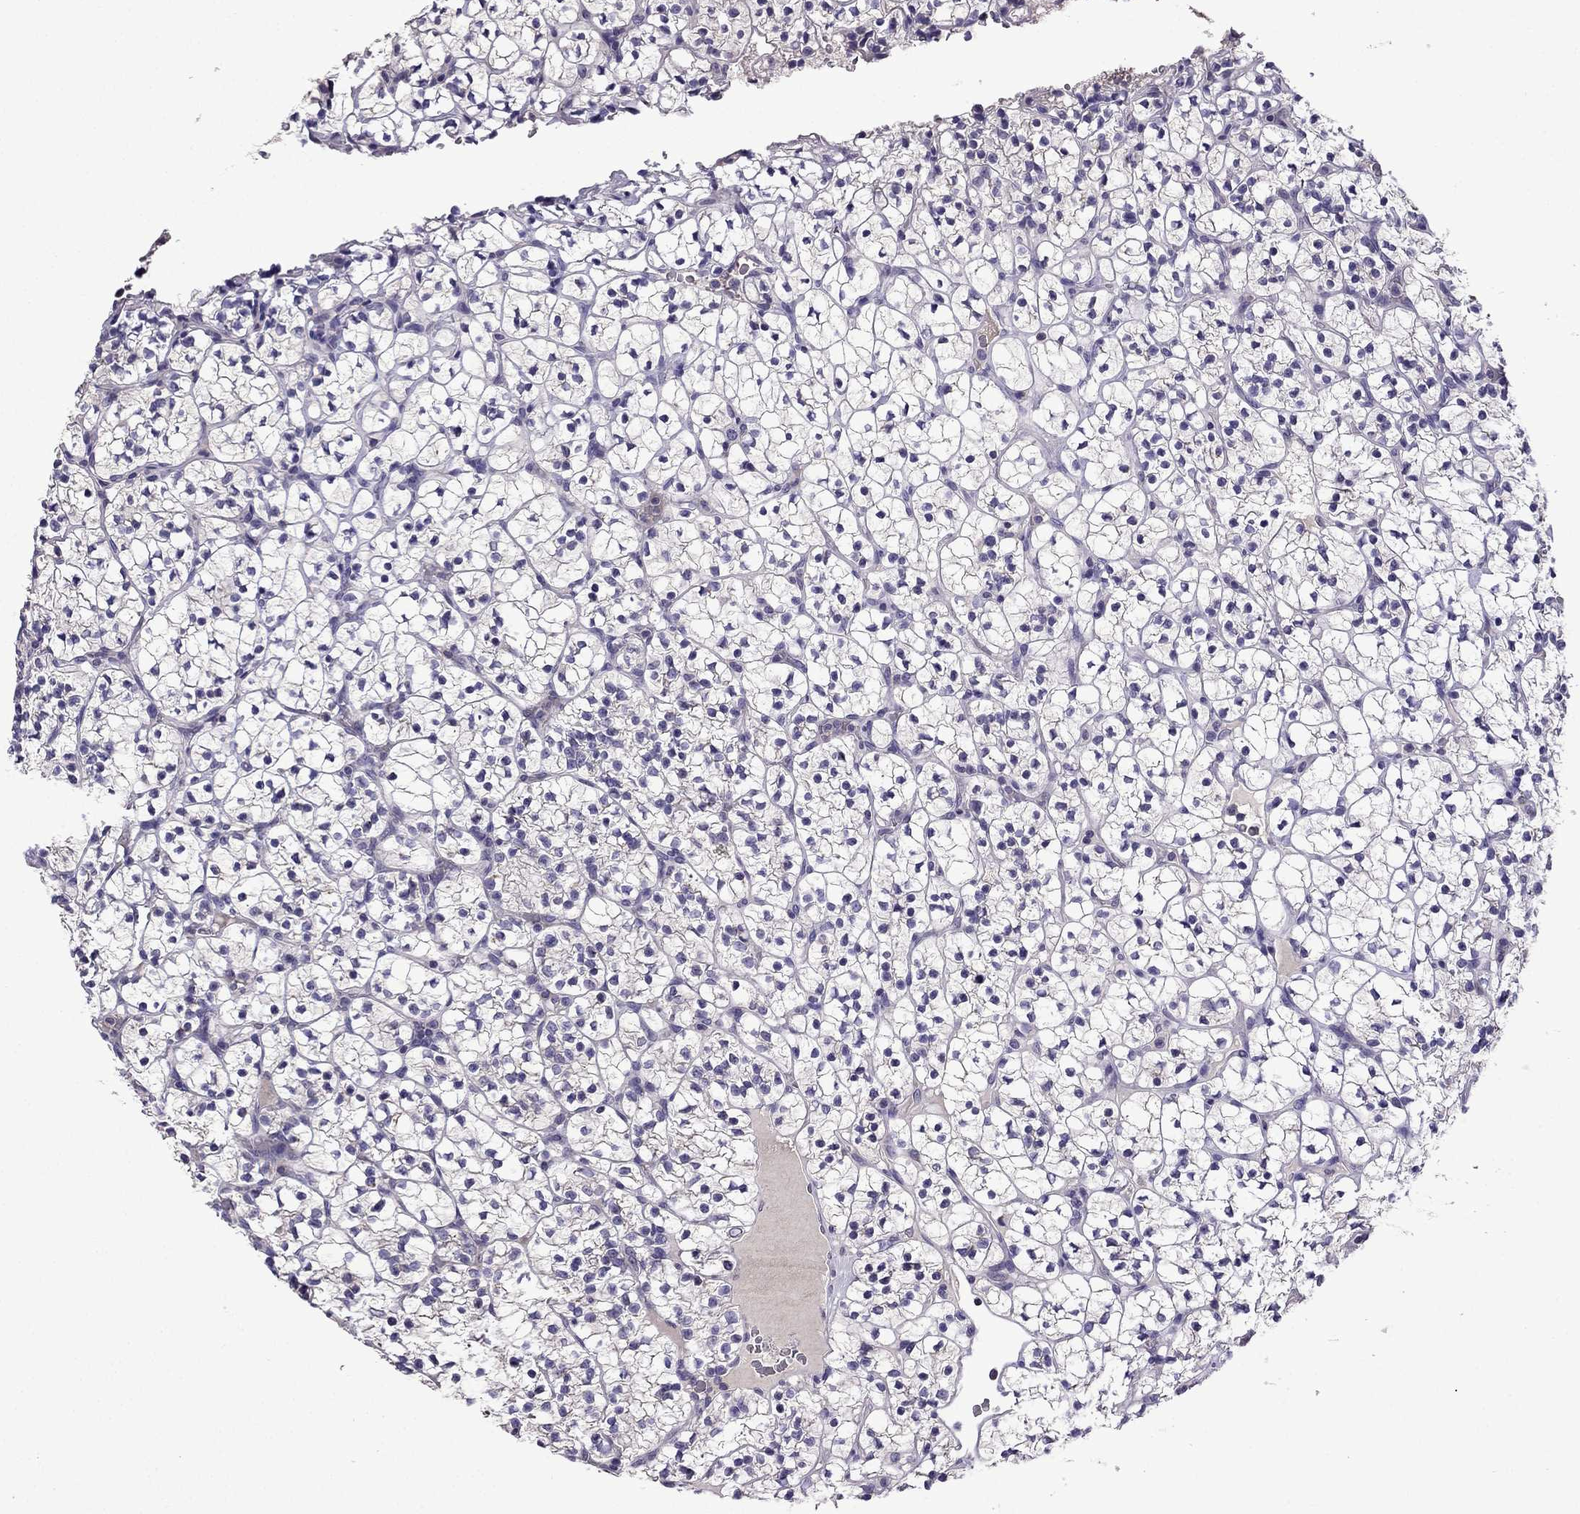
{"staining": {"intensity": "negative", "quantity": "none", "location": "none"}, "tissue": "renal cancer", "cell_type": "Tumor cells", "image_type": "cancer", "snomed": [{"axis": "morphology", "description": "Adenocarcinoma, NOS"}, {"axis": "topography", "description": "Kidney"}], "caption": "Immunohistochemical staining of renal cancer (adenocarcinoma) reveals no significant positivity in tumor cells.", "gene": "TTN", "patient": {"sex": "female", "age": 89}}